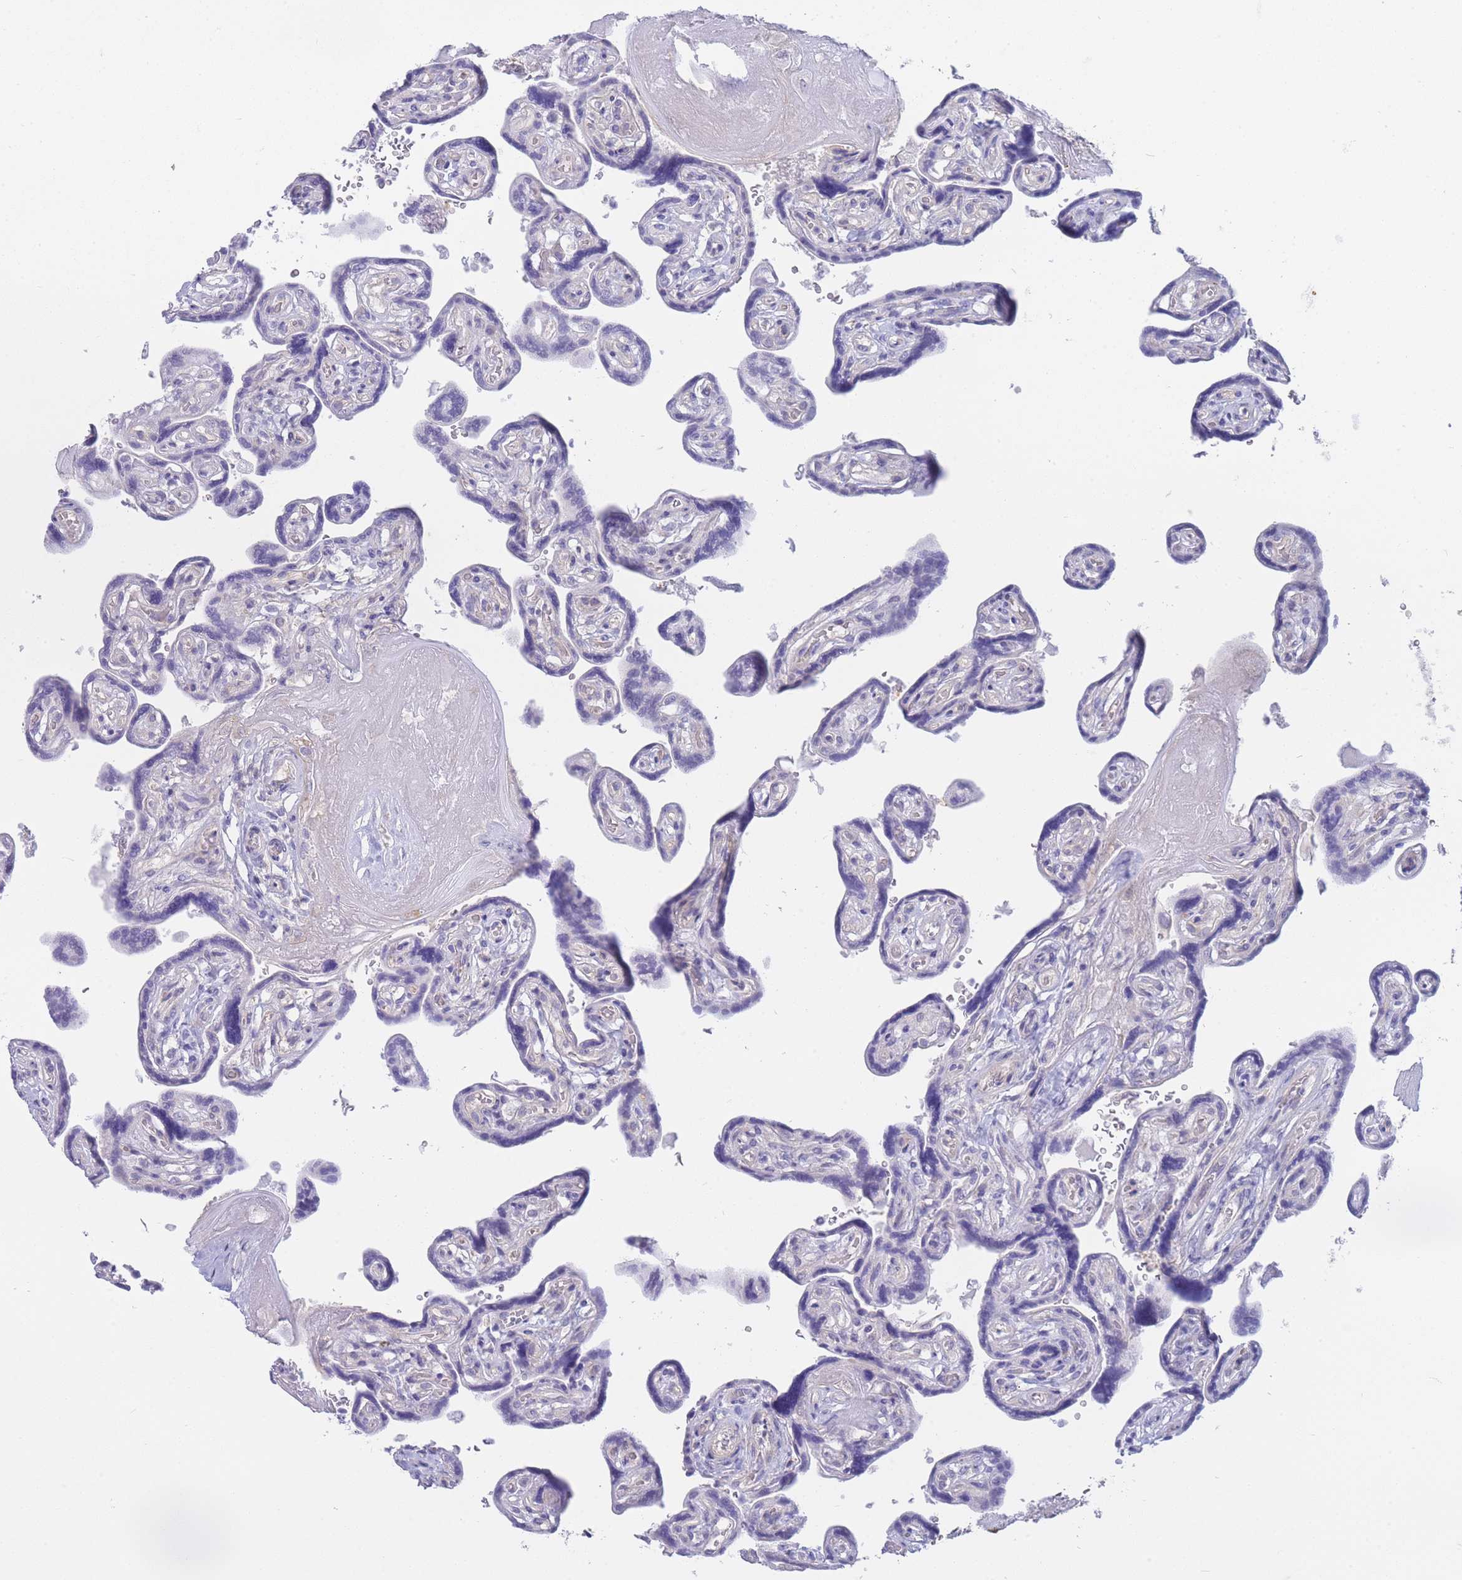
{"staining": {"intensity": "negative", "quantity": "none", "location": "none"}, "tissue": "placenta", "cell_type": "Decidual cells", "image_type": "normal", "snomed": [{"axis": "morphology", "description": "Normal tissue, NOS"}, {"axis": "topography", "description": "Placenta"}], "caption": "Micrograph shows no significant protein staining in decidual cells of unremarkable placenta.", "gene": "SUGT1", "patient": {"sex": "female", "age": 32}}